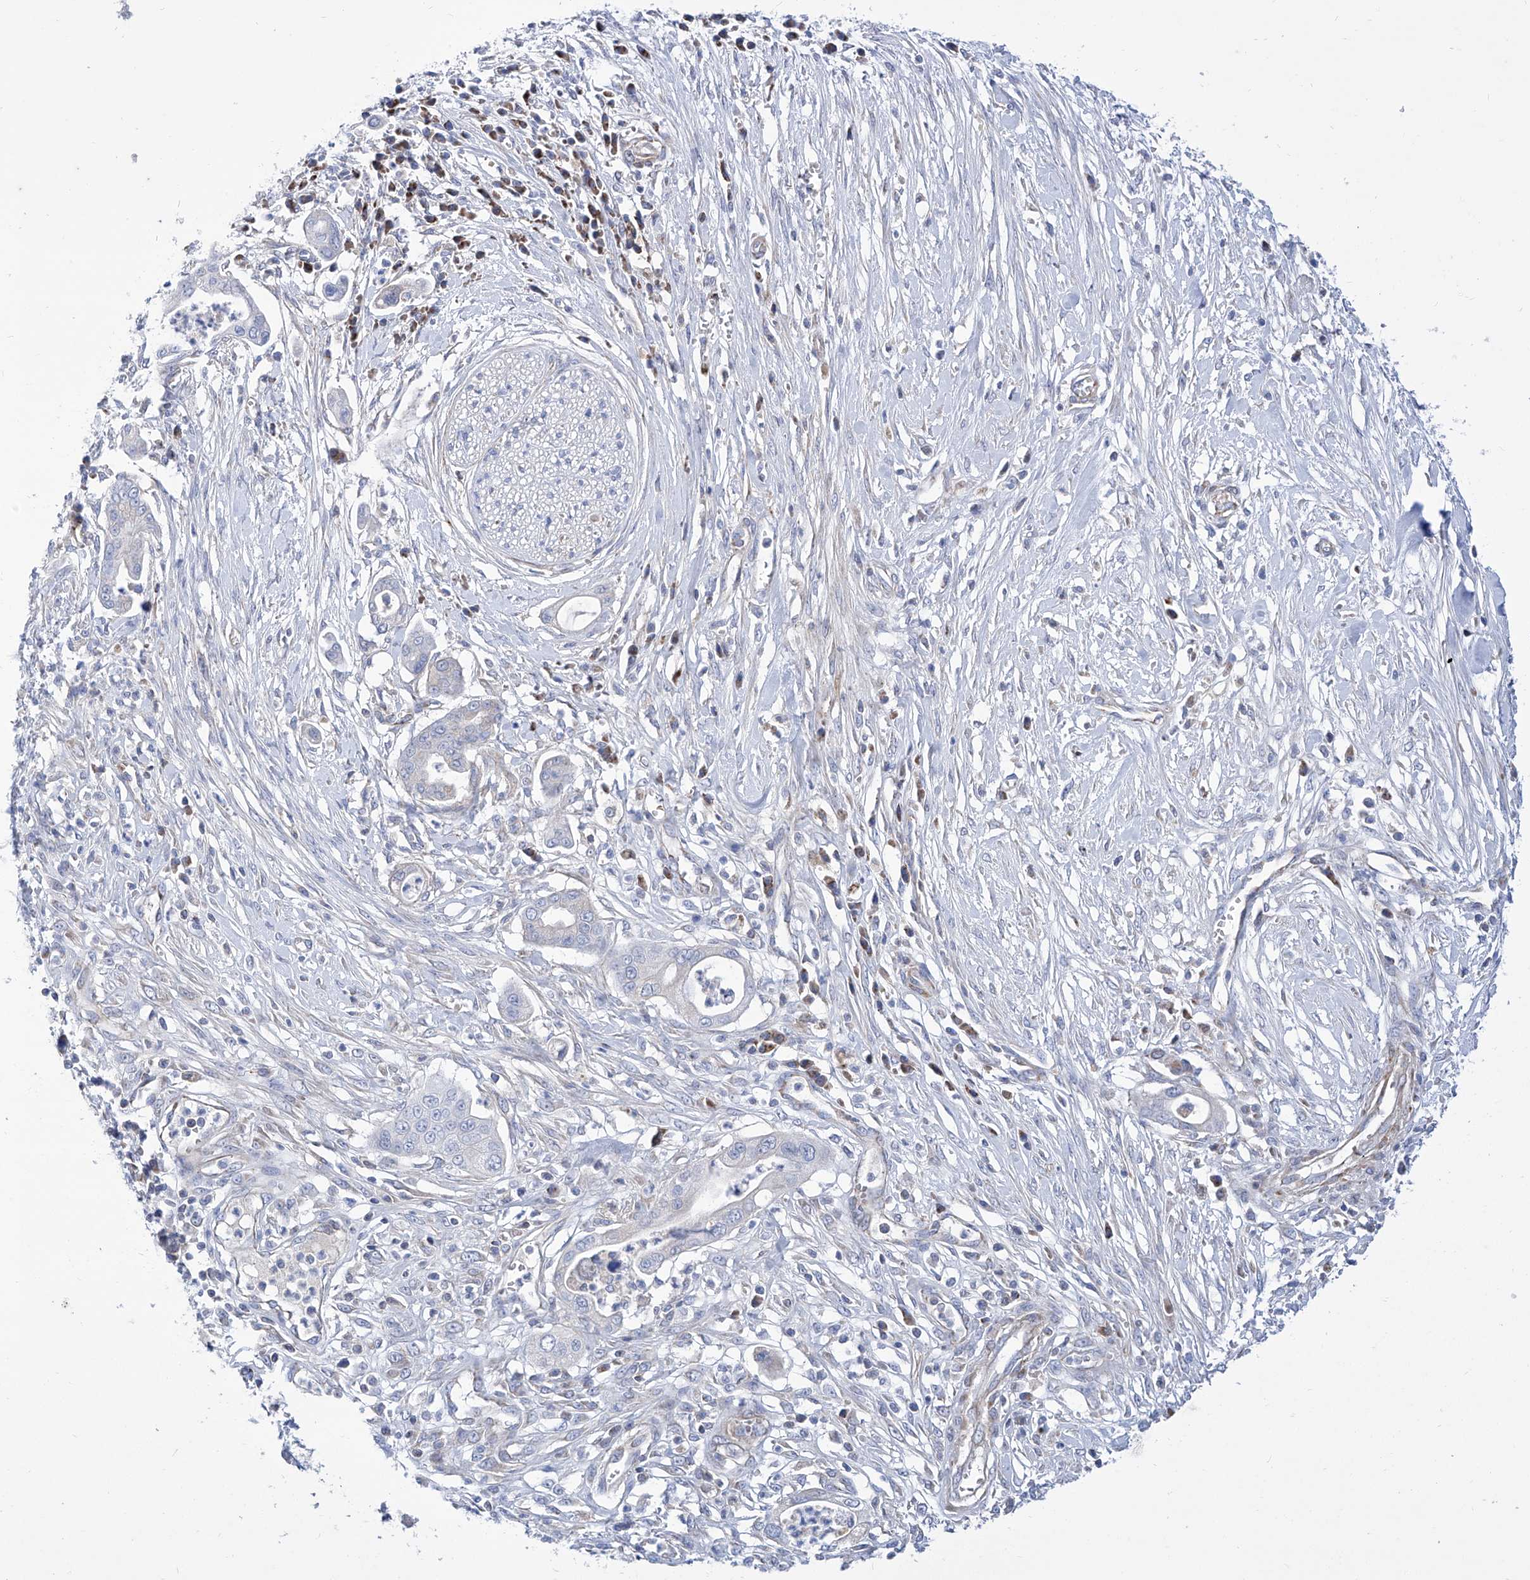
{"staining": {"intensity": "negative", "quantity": "none", "location": "none"}, "tissue": "pancreatic cancer", "cell_type": "Tumor cells", "image_type": "cancer", "snomed": [{"axis": "morphology", "description": "Adenocarcinoma, NOS"}, {"axis": "topography", "description": "Pancreas"}], "caption": "This histopathology image is of adenocarcinoma (pancreatic) stained with IHC to label a protein in brown with the nuclei are counter-stained blue. There is no expression in tumor cells.", "gene": "SRBD1", "patient": {"sex": "male", "age": 68}}